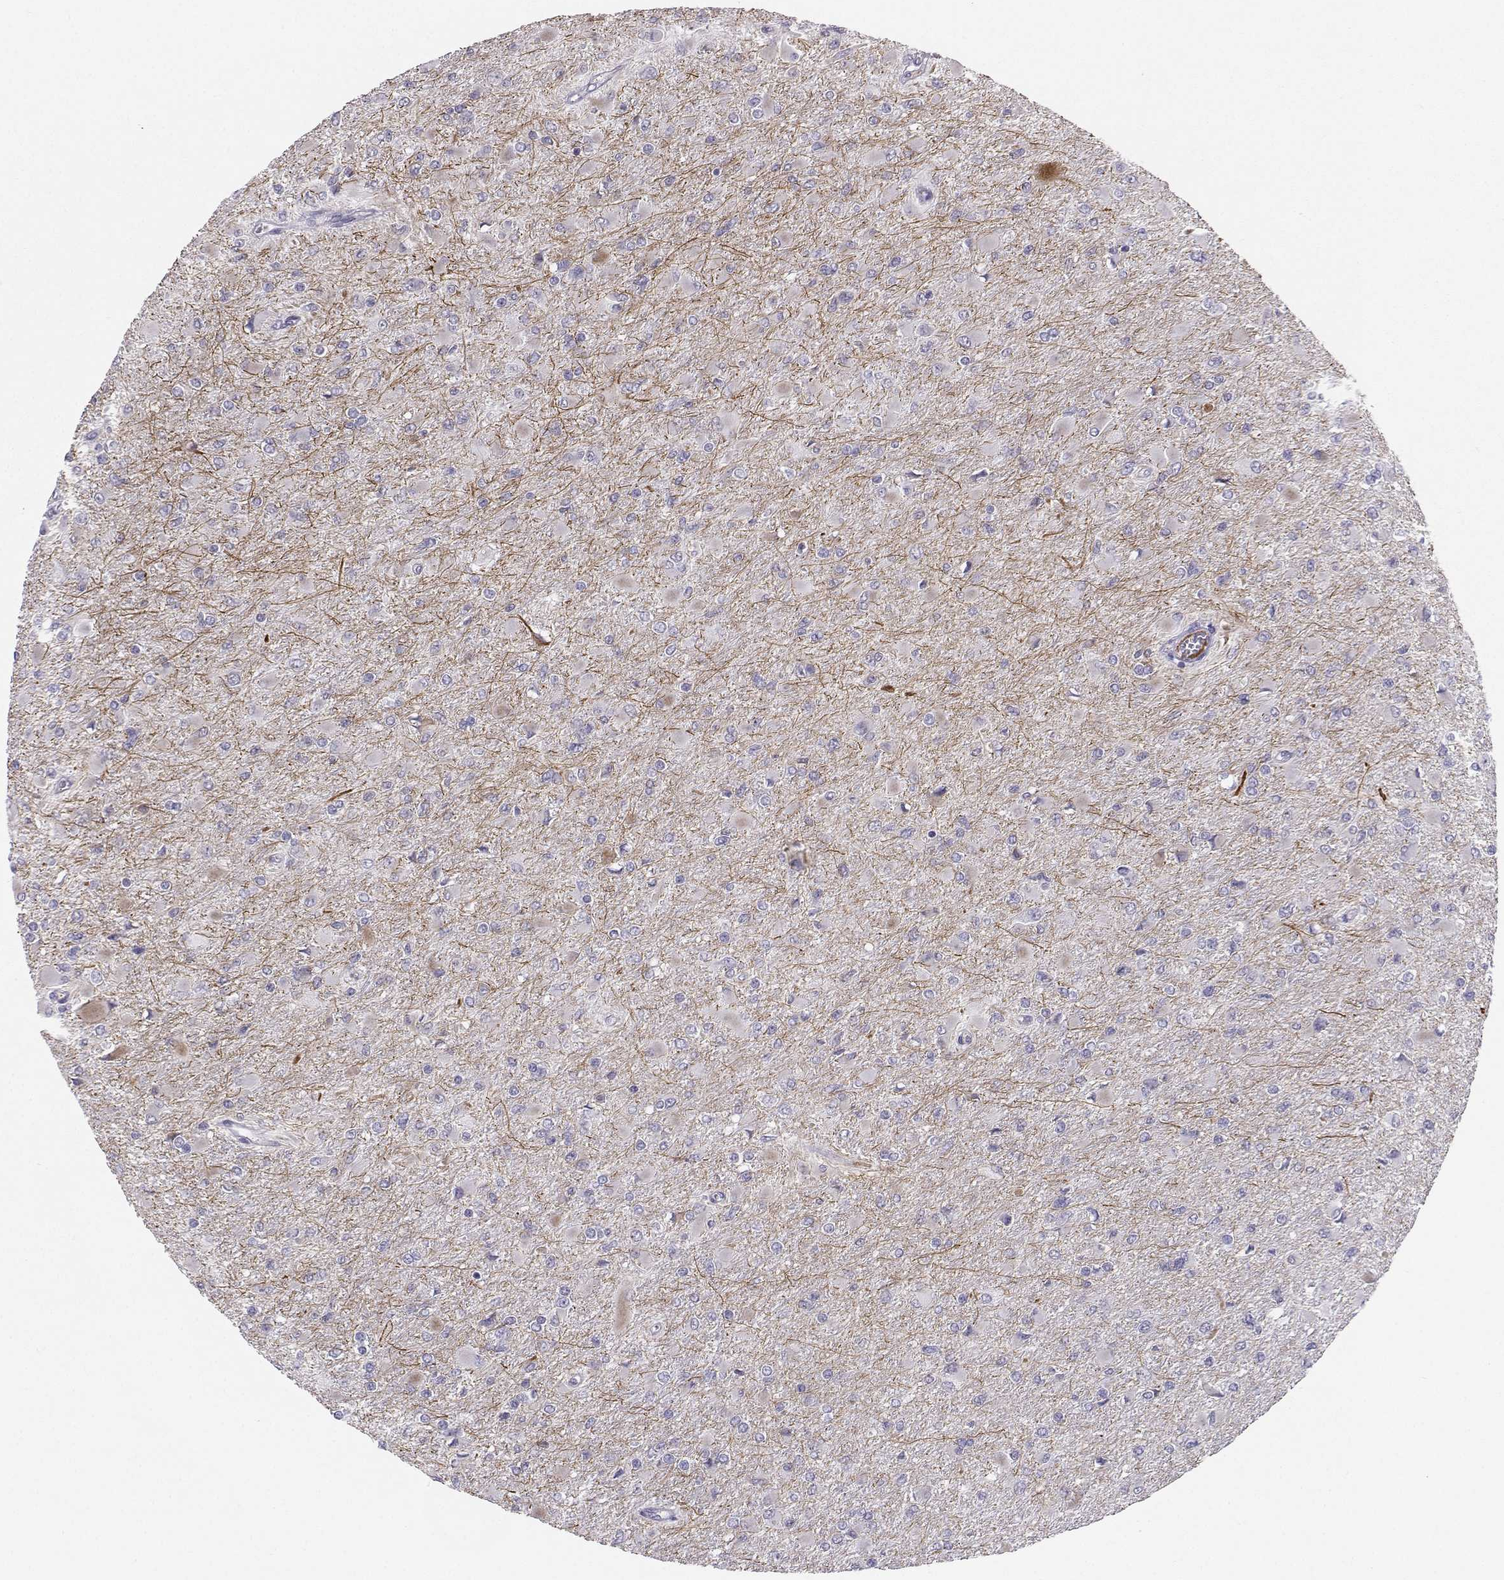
{"staining": {"intensity": "negative", "quantity": "none", "location": "none"}, "tissue": "glioma", "cell_type": "Tumor cells", "image_type": "cancer", "snomed": [{"axis": "morphology", "description": "Glioma, malignant, High grade"}, {"axis": "topography", "description": "Cerebral cortex"}], "caption": "This is an immunohistochemistry (IHC) histopathology image of human glioma. There is no positivity in tumor cells.", "gene": "LHX1", "patient": {"sex": "female", "age": 36}}